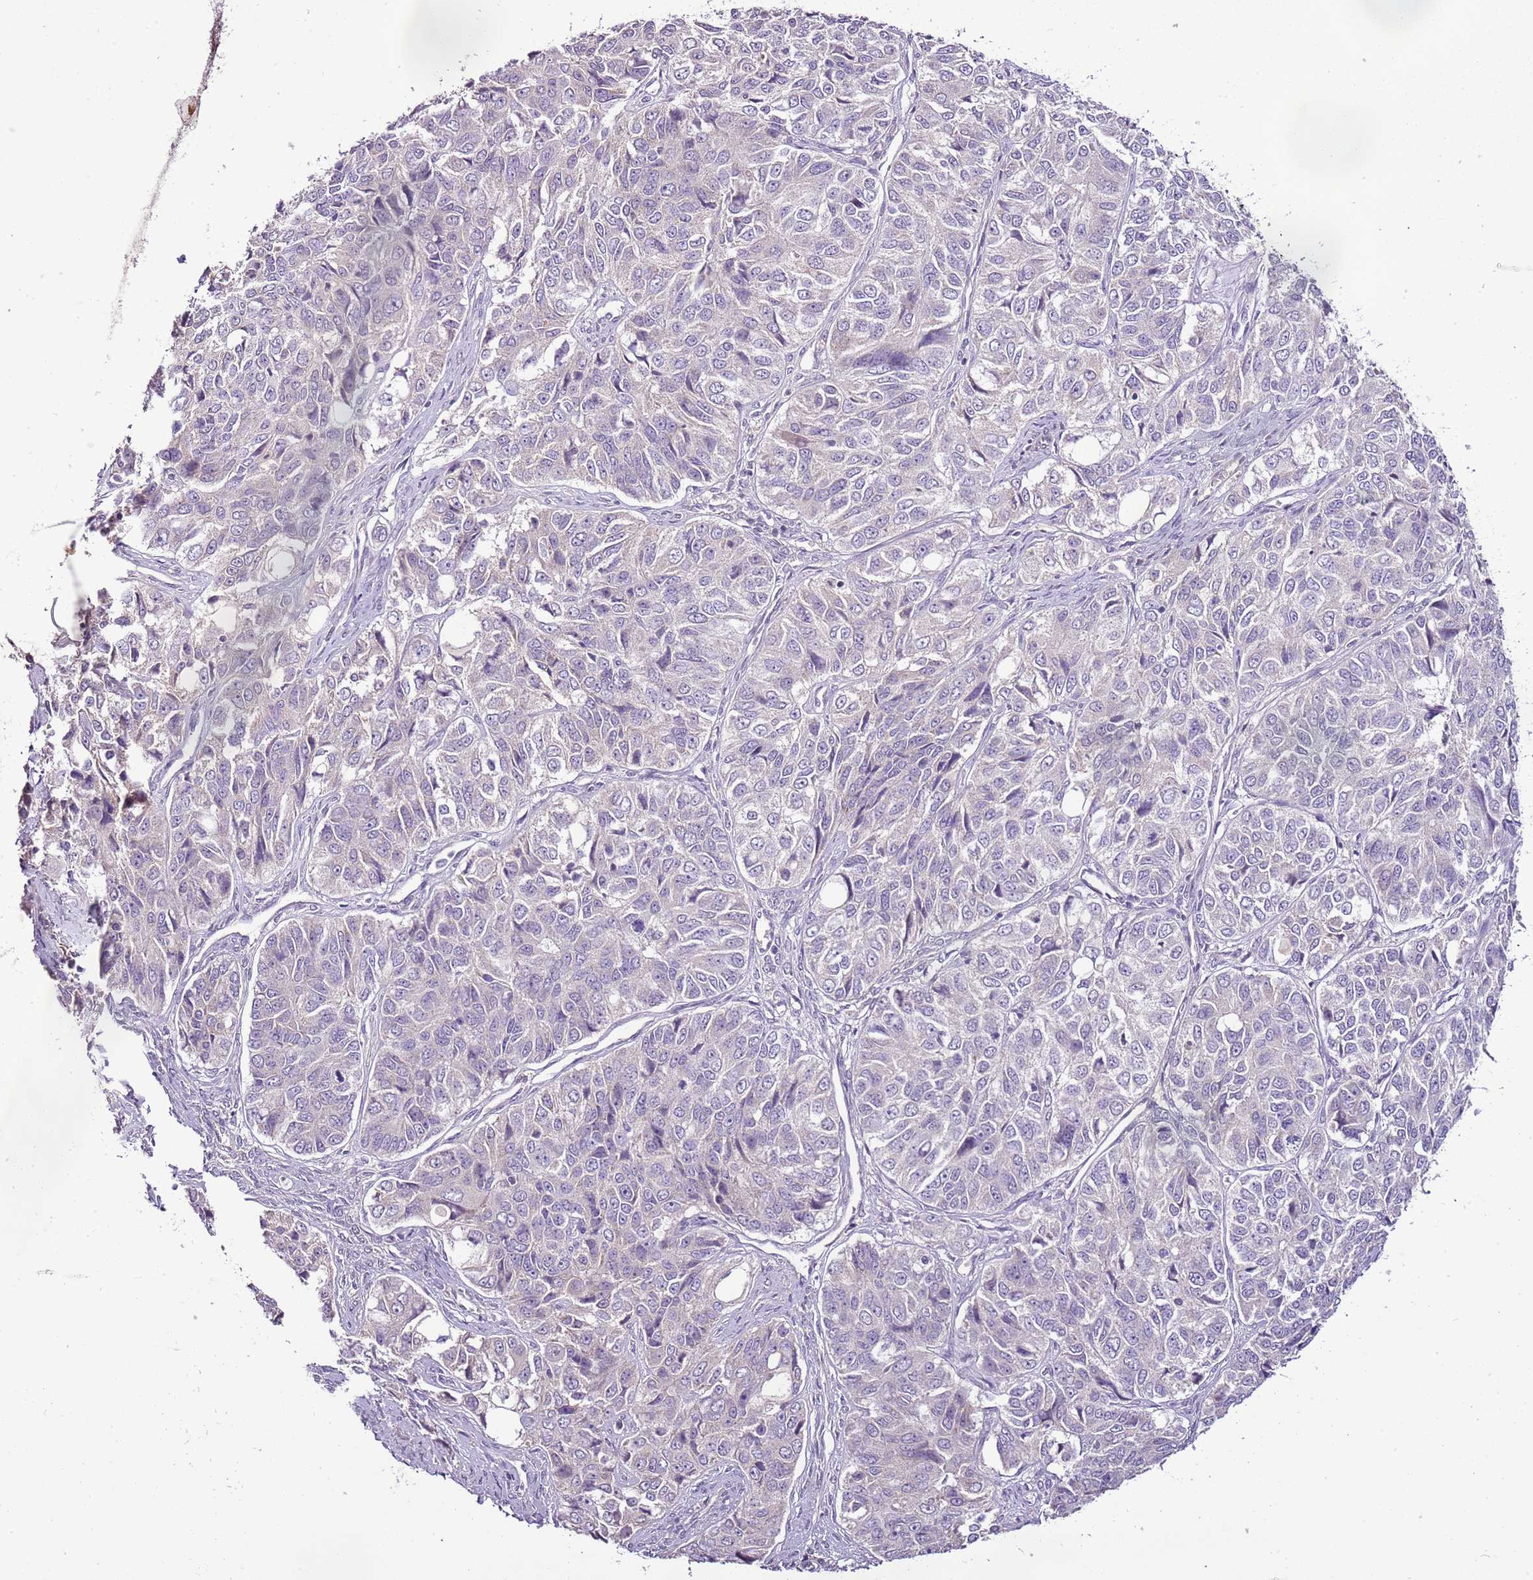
{"staining": {"intensity": "negative", "quantity": "none", "location": "none"}, "tissue": "ovarian cancer", "cell_type": "Tumor cells", "image_type": "cancer", "snomed": [{"axis": "morphology", "description": "Carcinoma, endometroid"}, {"axis": "topography", "description": "Ovary"}], "caption": "A histopathology image of endometroid carcinoma (ovarian) stained for a protein exhibits no brown staining in tumor cells. The staining was performed using DAB (3,3'-diaminobenzidine) to visualize the protein expression in brown, while the nuclei were stained in blue with hematoxylin (Magnification: 20x).", "gene": "CMKLR1", "patient": {"sex": "female", "age": 51}}